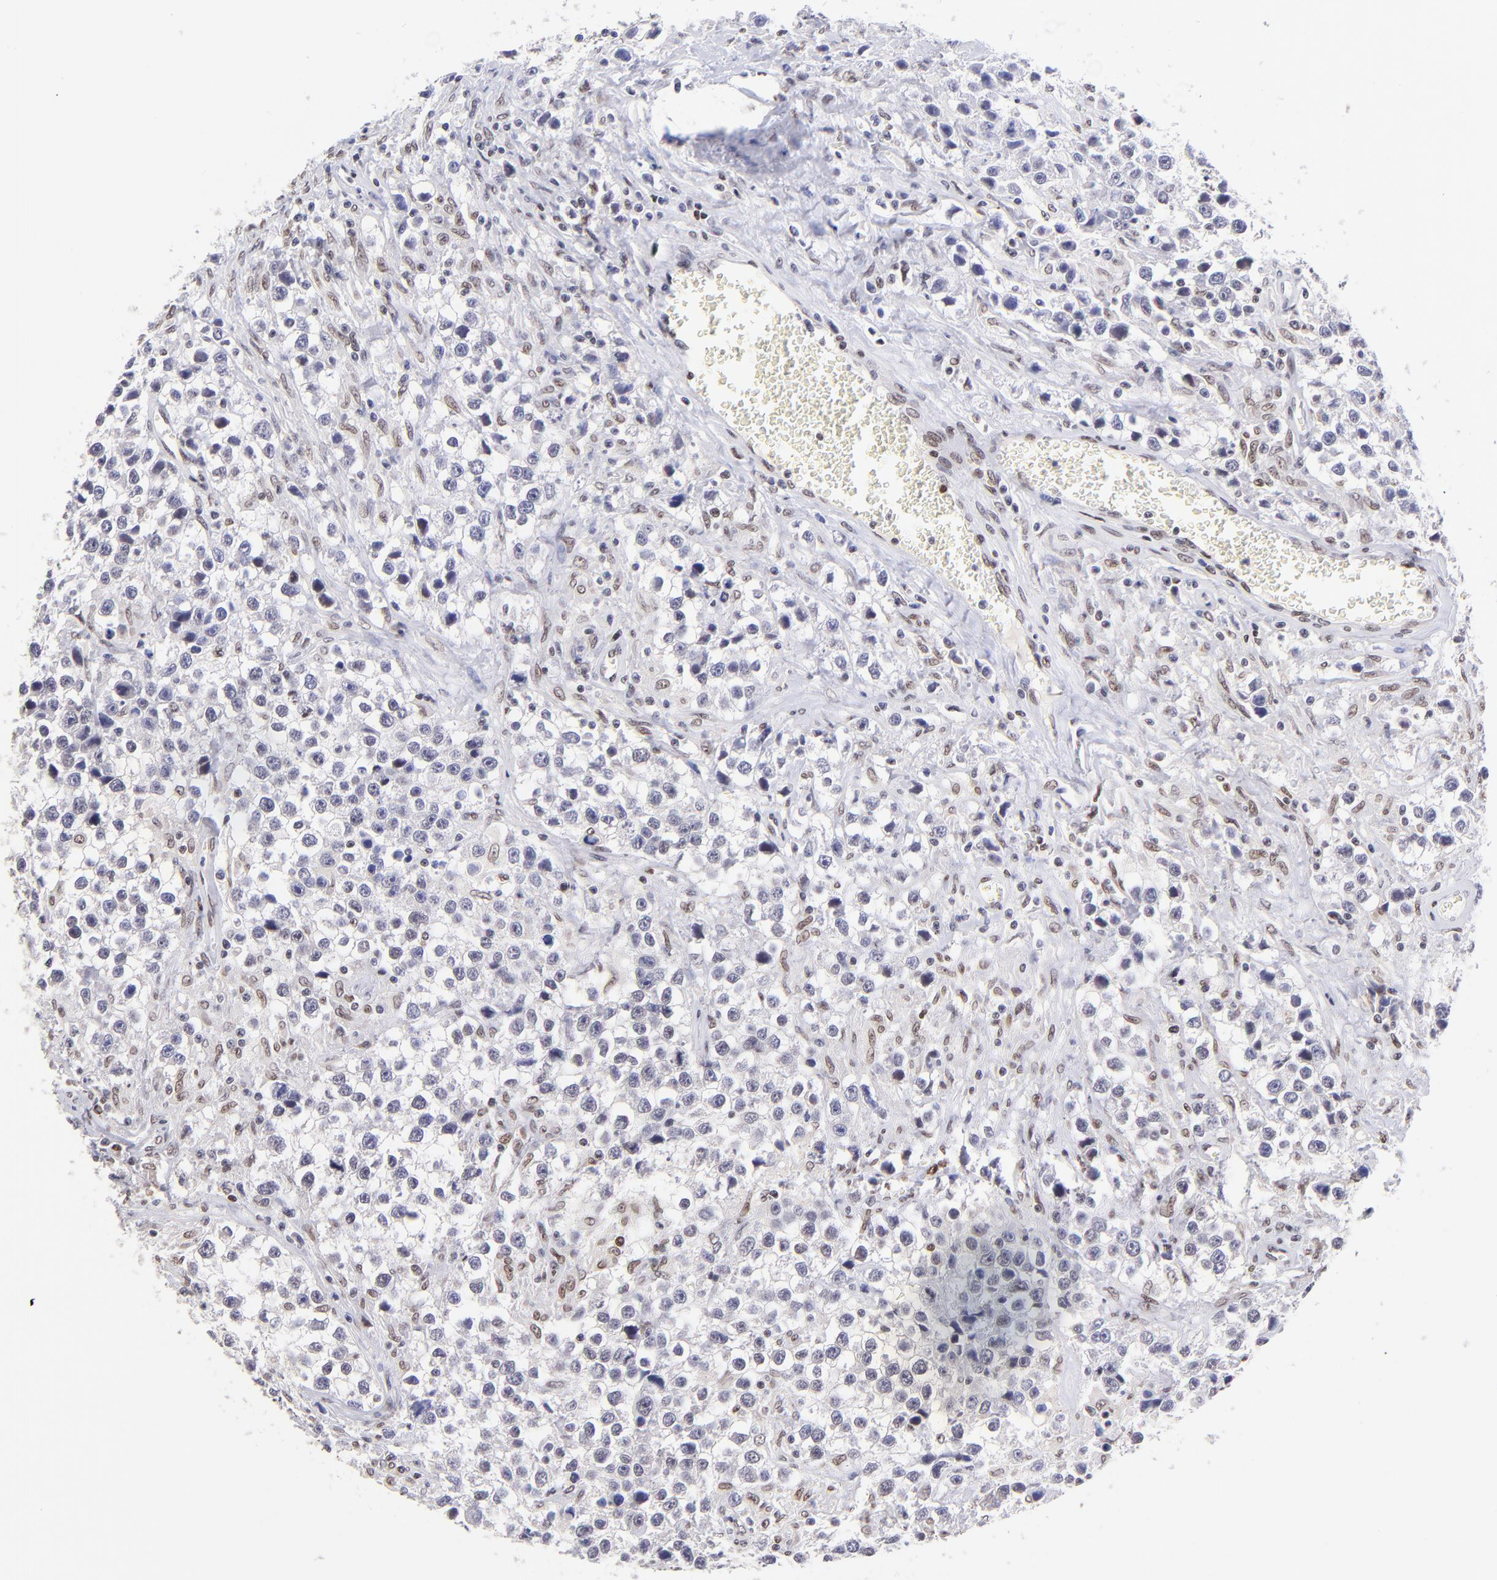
{"staining": {"intensity": "negative", "quantity": "none", "location": "none"}, "tissue": "testis cancer", "cell_type": "Tumor cells", "image_type": "cancer", "snomed": [{"axis": "morphology", "description": "Seminoma, NOS"}, {"axis": "topography", "description": "Testis"}], "caption": "This micrograph is of seminoma (testis) stained with immunohistochemistry to label a protein in brown with the nuclei are counter-stained blue. There is no expression in tumor cells. (DAB (3,3'-diaminobenzidine) IHC with hematoxylin counter stain).", "gene": "MIDEAS", "patient": {"sex": "male", "age": 43}}